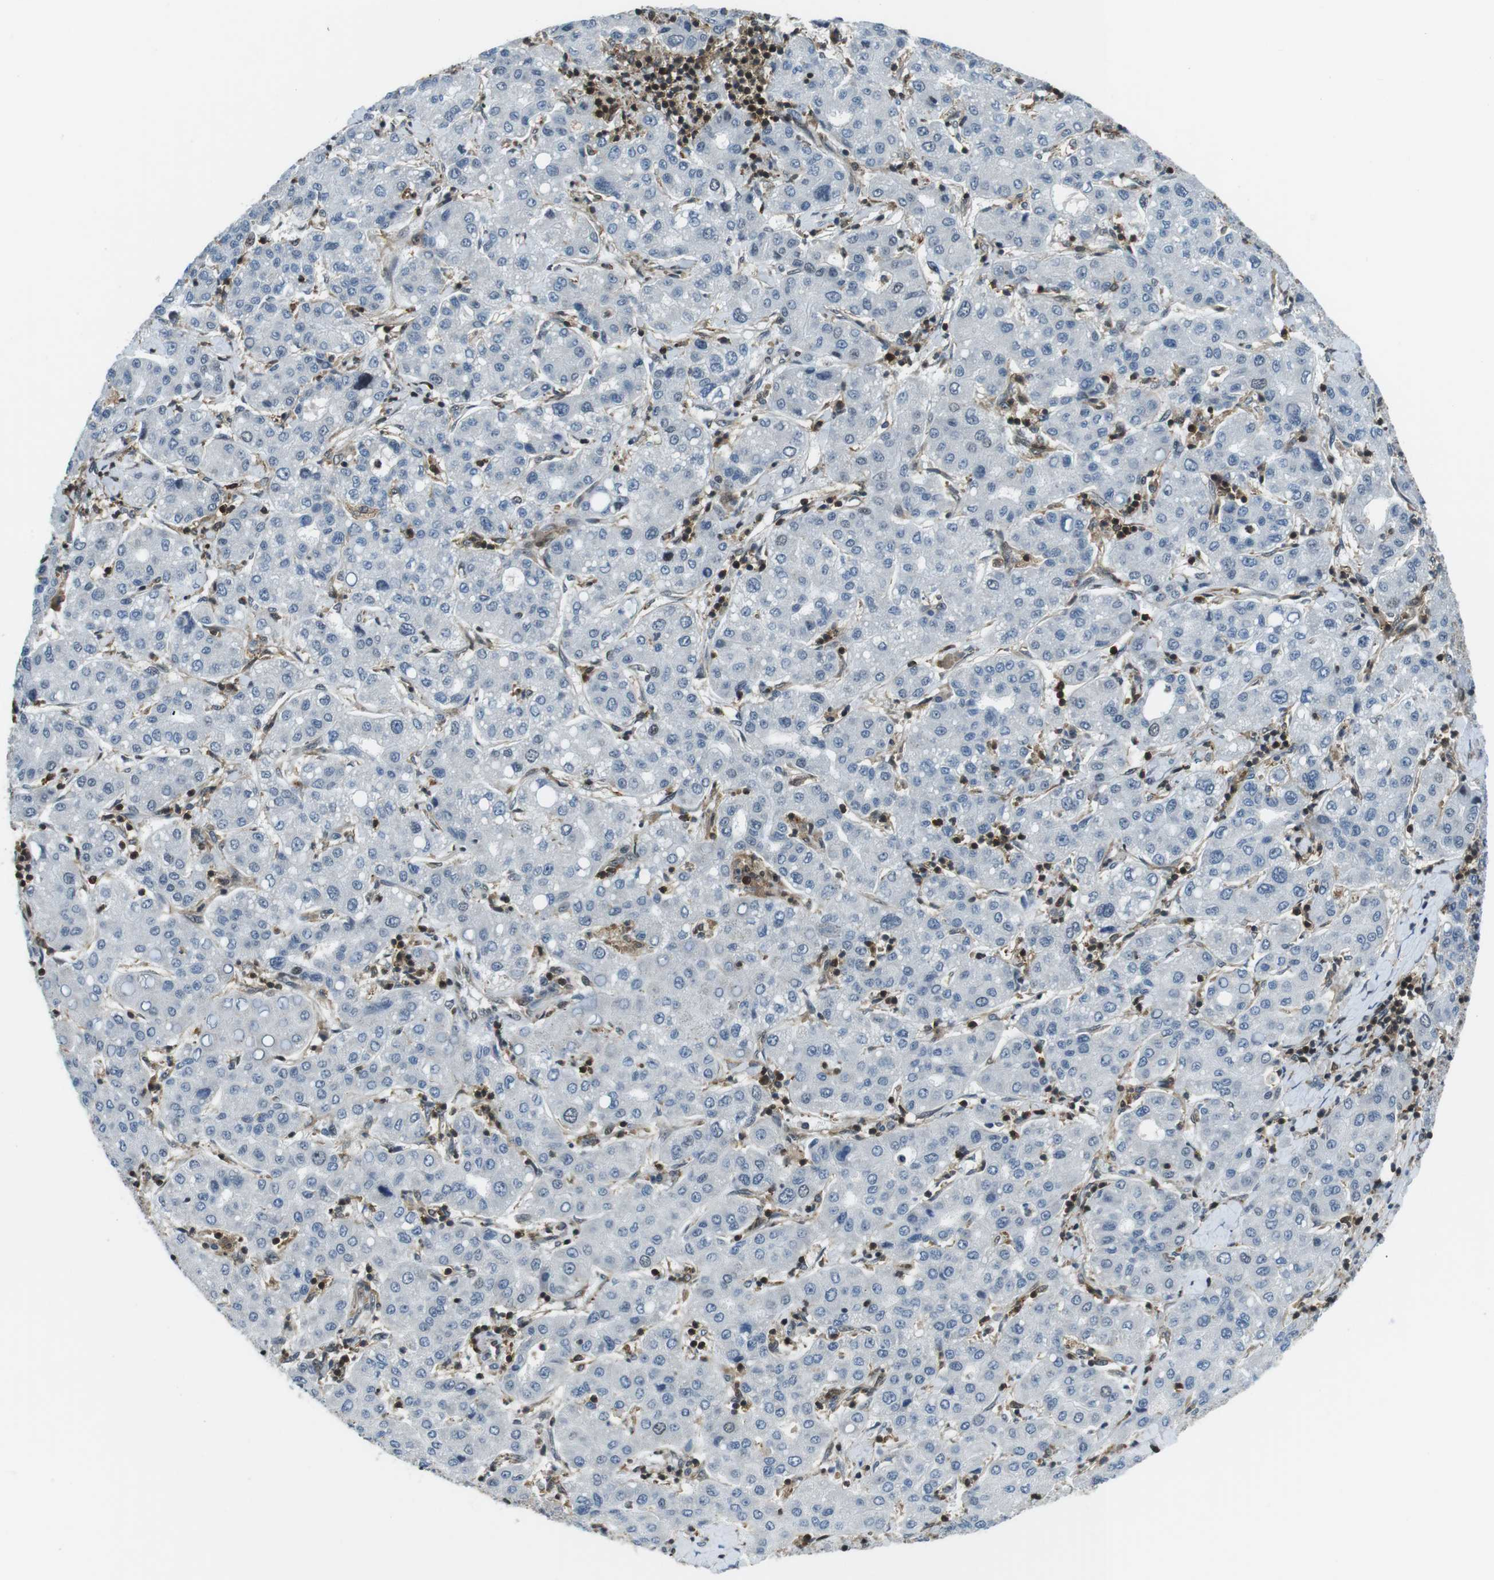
{"staining": {"intensity": "negative", "quantity": "none", "location": "none"}, "tissue": "liver cancer", "cell_type": "Tumor cells", "image_type": "cancer", "snomed": [{"axis": "morphology", "description": "Carcinoma, Hepatocellular, NOS"}, {"axis": "topography", "description": "Liver"}], "caption": "There is no significant positivity in tumor cells of liver cancer (hepatocellular carcinoma).", "gene": "STK10", "patient": {"sex": "male", "age": 65}}